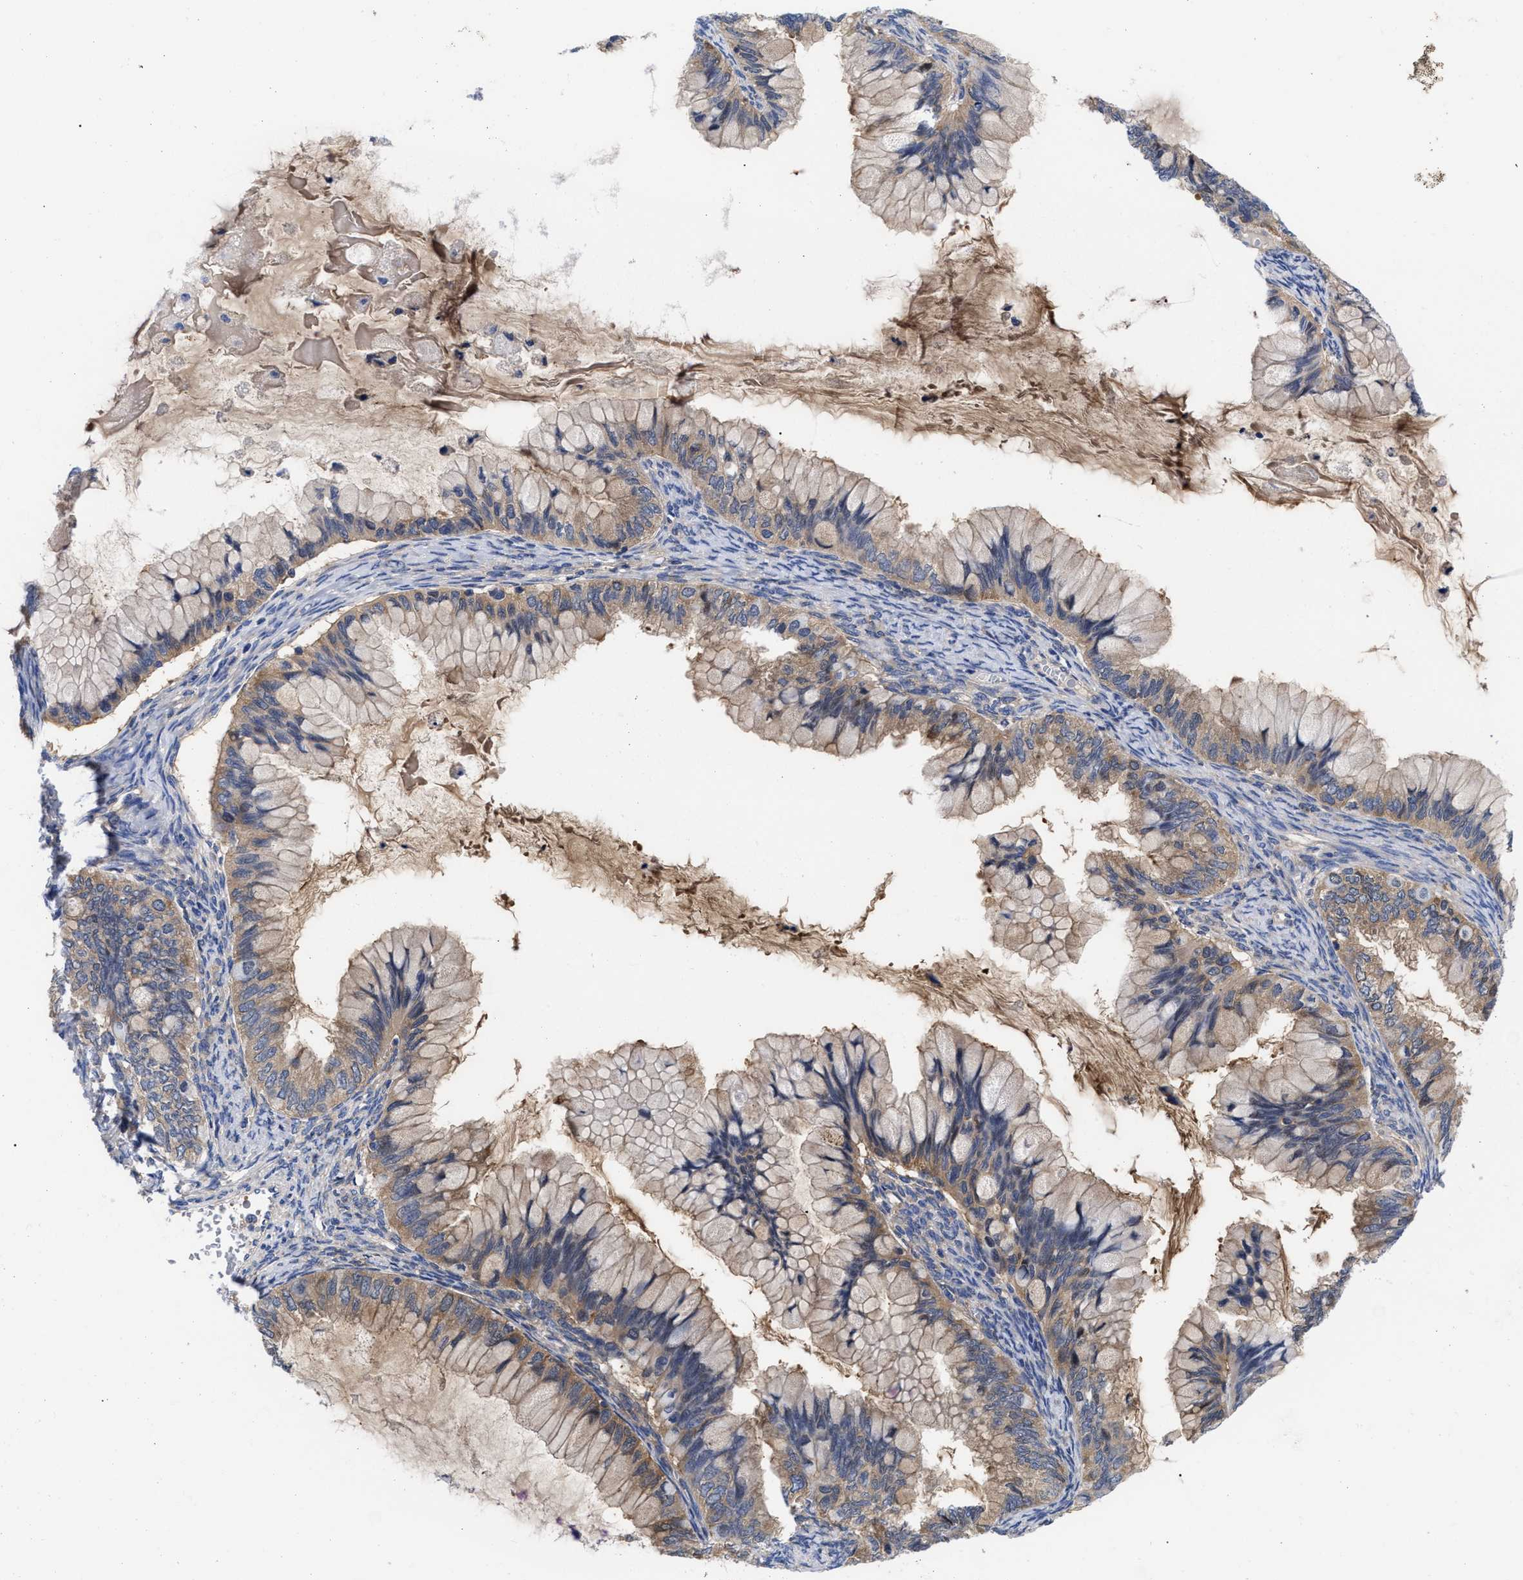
{"staining": {"intensity": "moderate", "quantity": ">75%", "location": "cytoplasmic/membranous"}, "tissue": "ovarian cancer", "cell_type": "Tumor cells", "image_type": "cancer", "snomed": [{"axis": "morphology", "description": "Cystadenocarcinoma, mucinous, NOS"}, {"axis": "topography", "description": "Ovary"}], "caption": "High-magnification brightfield microscopy of ovarian cancer stained with DAB (3,3'-diaminobenzidine) (brown) and counterstained with hematoxylin (blue). tumor cells exhibit moderate cytoplasmic/membranous expression is appreciated in about>75% of cells.", "gene": "RBKS", "patient": {"sex": "female", "age": 80}}